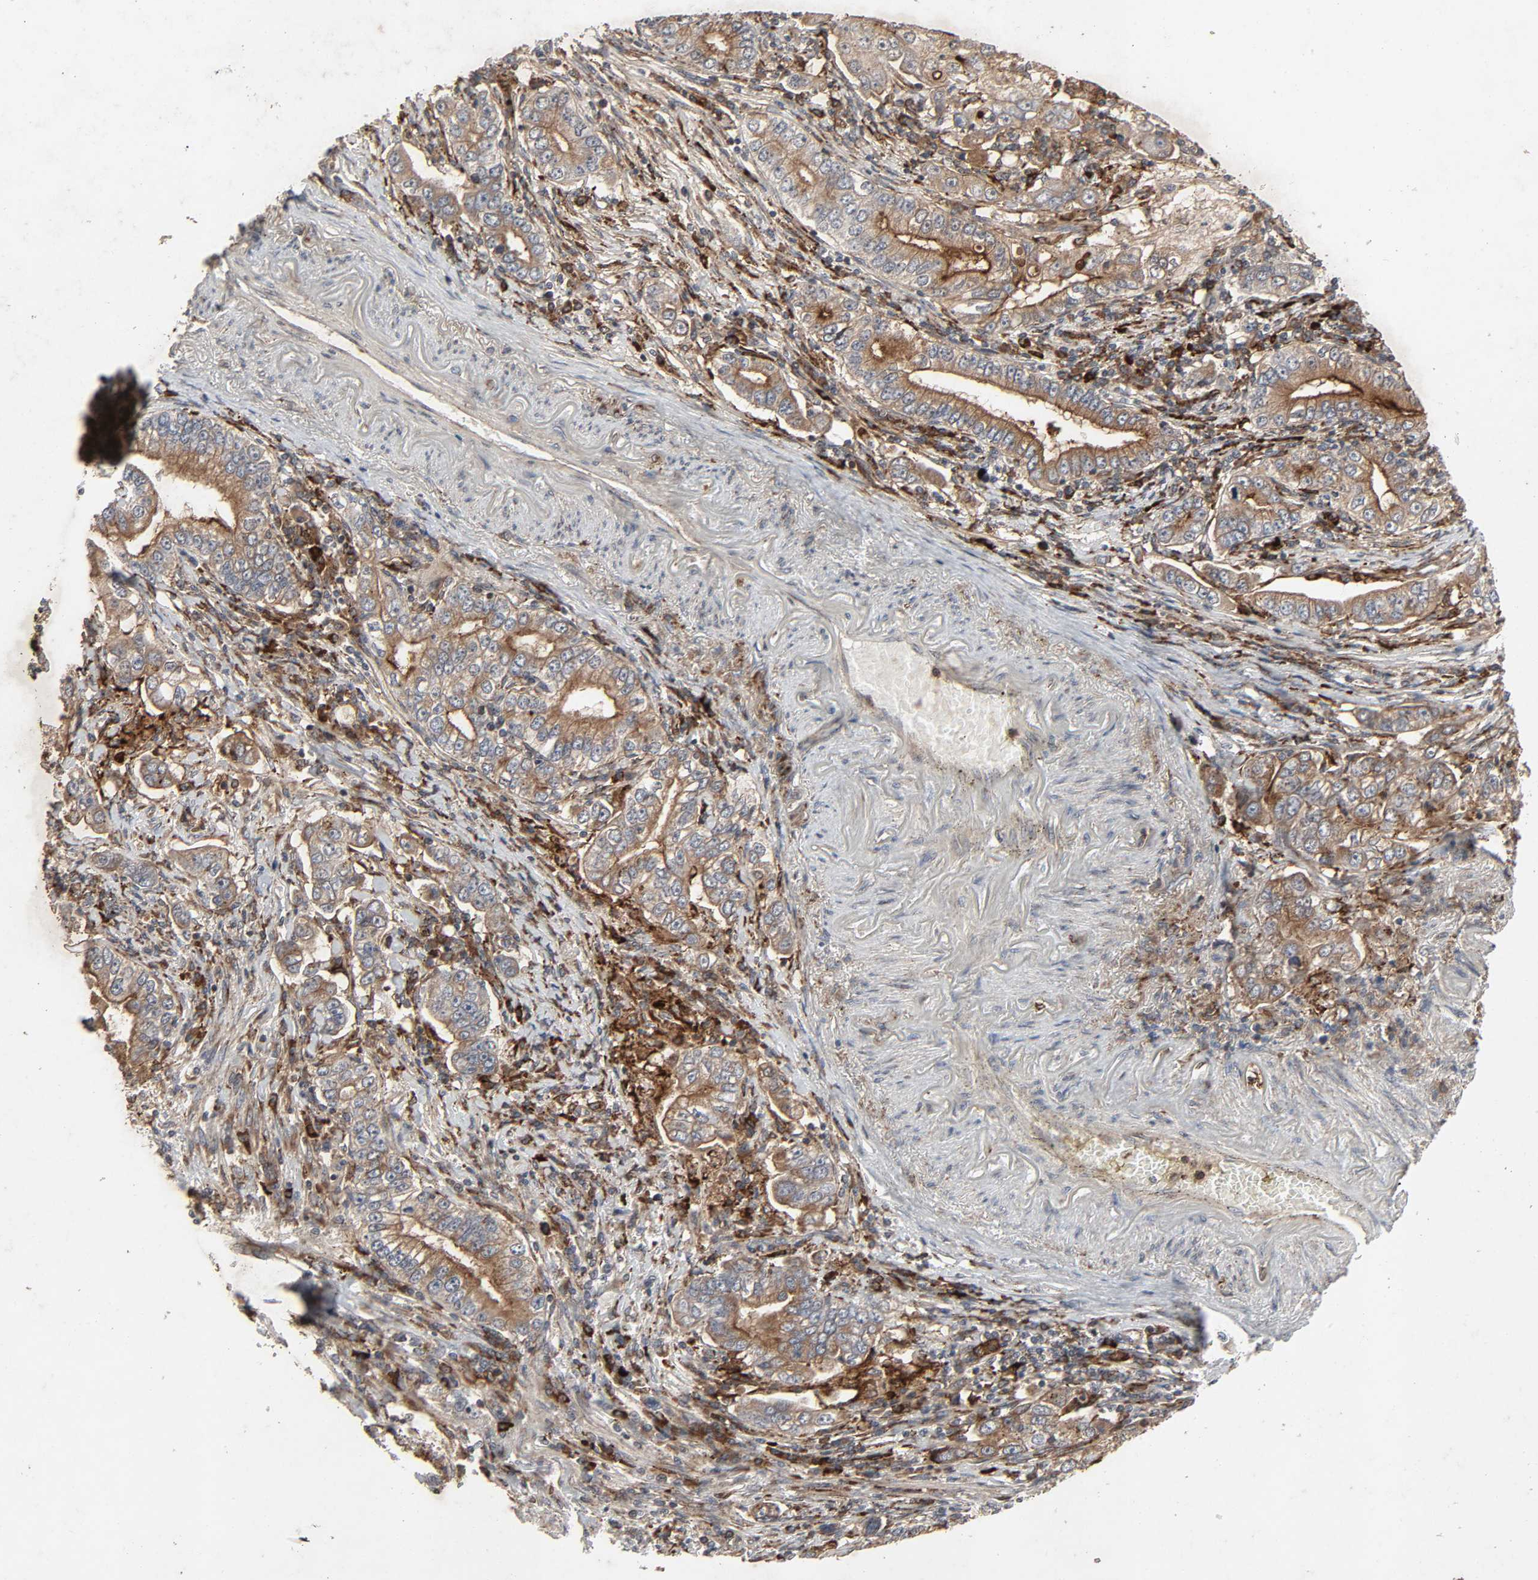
{"staining": {"intensity": "moderate", "quantity": ">75%", "location": "cytoplasmic/membranous"}, "tissue": "stomach cancer", "cell_type": "Tumor cells", "image_type": "cancer", "snomed": [{"axis": "morphology", "description": "Adenocarcinoma, NOS"}, {"axis": "topography", "description": "Stomach, lower"}], "caption": "Immunohistochemical staining of stomach cancer (adenocarcinoma) reveals moderate cytoplasmic/membranous protein positivity in approximately >75% of tumor cells. (brown staining indicates protein expression, while blue staining denotes nuclei).", "gene": "ADCY4", "patient": {"sex": "female", "age": 72}}